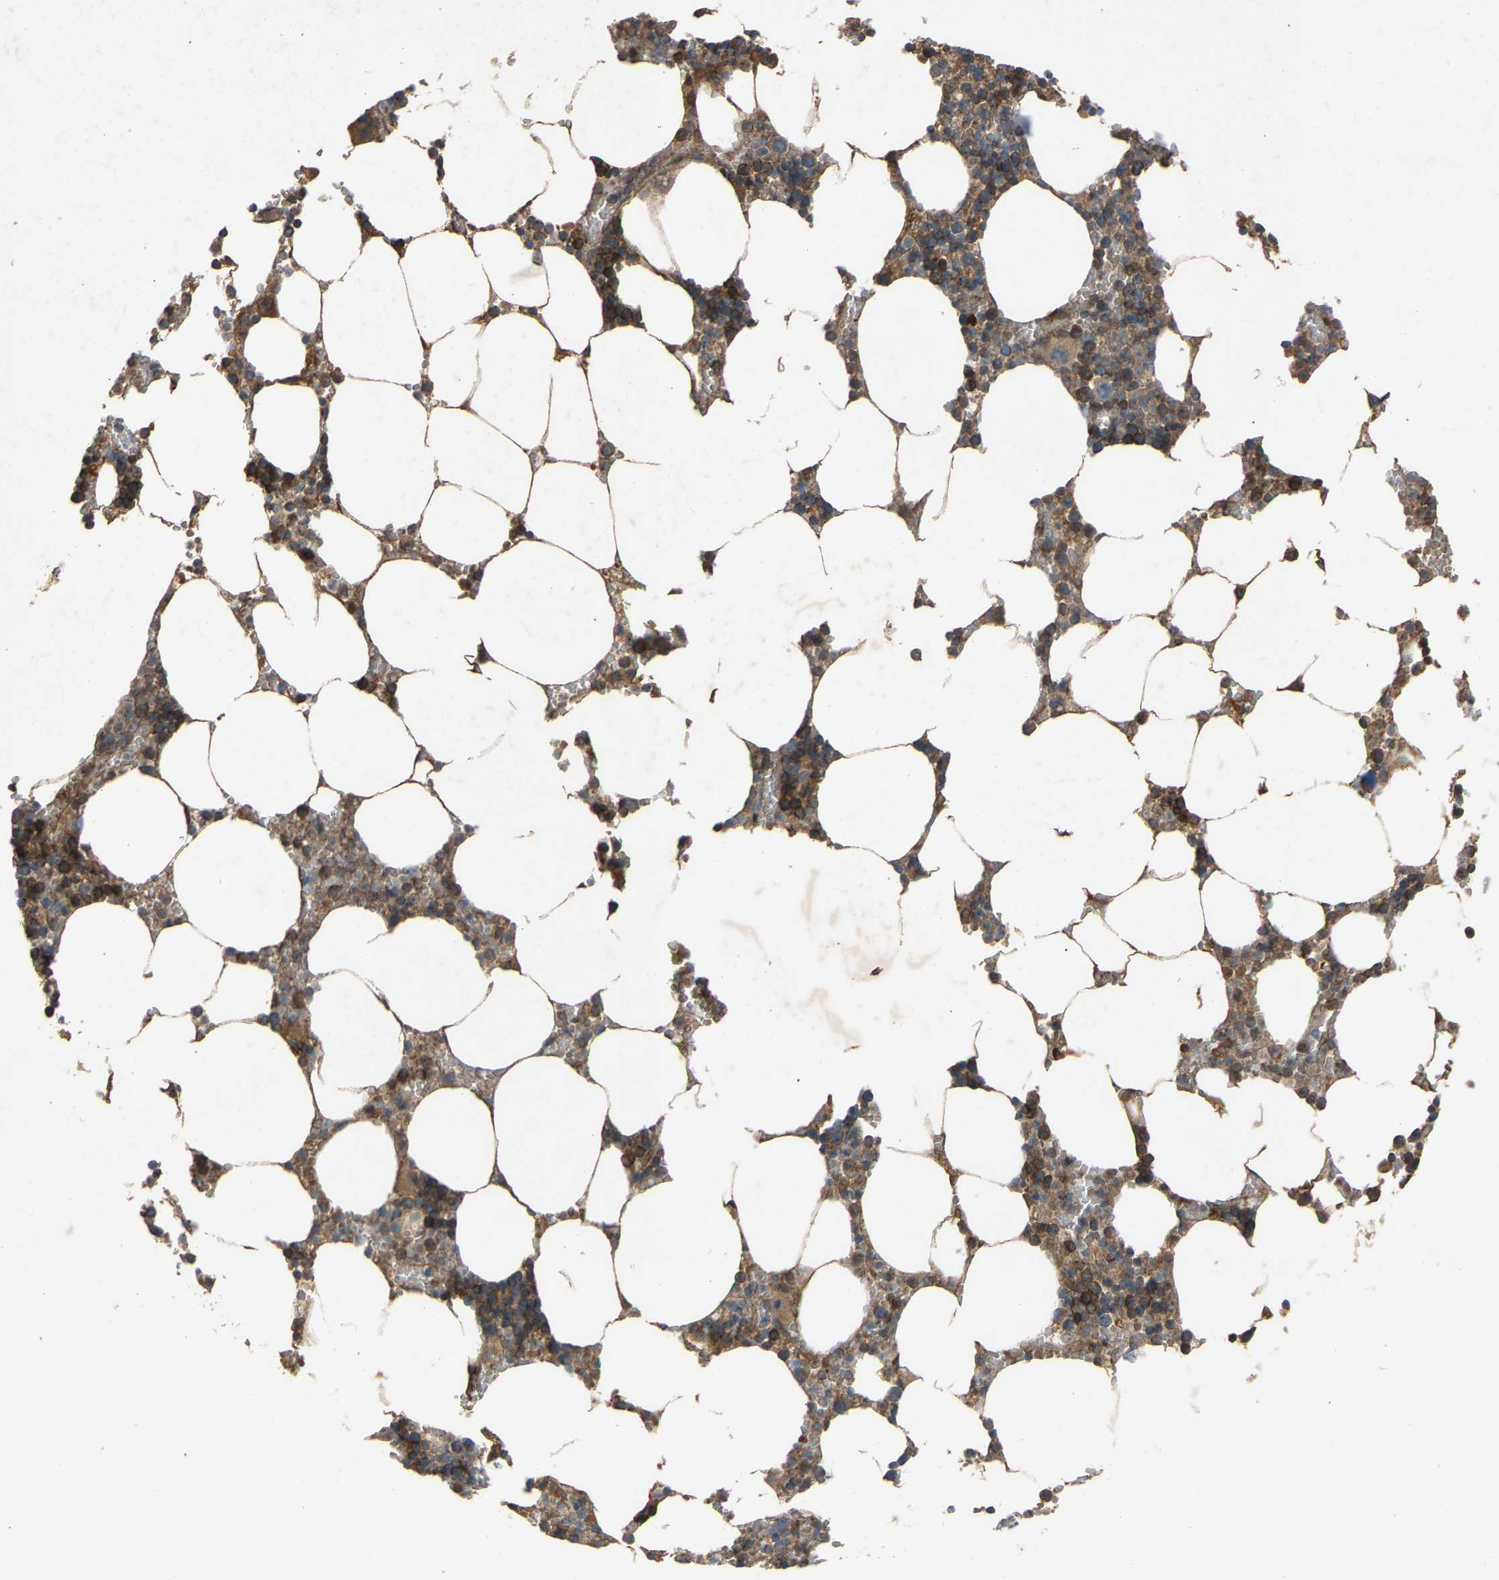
{"staining": {"intensity": "weak", "quantity": ">75%", "location": "cytoplasmic/membranous"}, "tissue": "bone marrow", "cell_type": "Hematopoietic cells", "image_type": "normal", "snomed": [{"axis": "morphology", "description": "Normal tissue, NOS"}, {"axis": "topography", "description": "Bone marrow"}], "caption": "Protein analysis of normal bone marrow displays weak cytoplasmic/membranous staining in approximately >75% of hematopoietic cells.", "gene": "GAS2L1", "patient": {"sex": "male", "age": 70}}